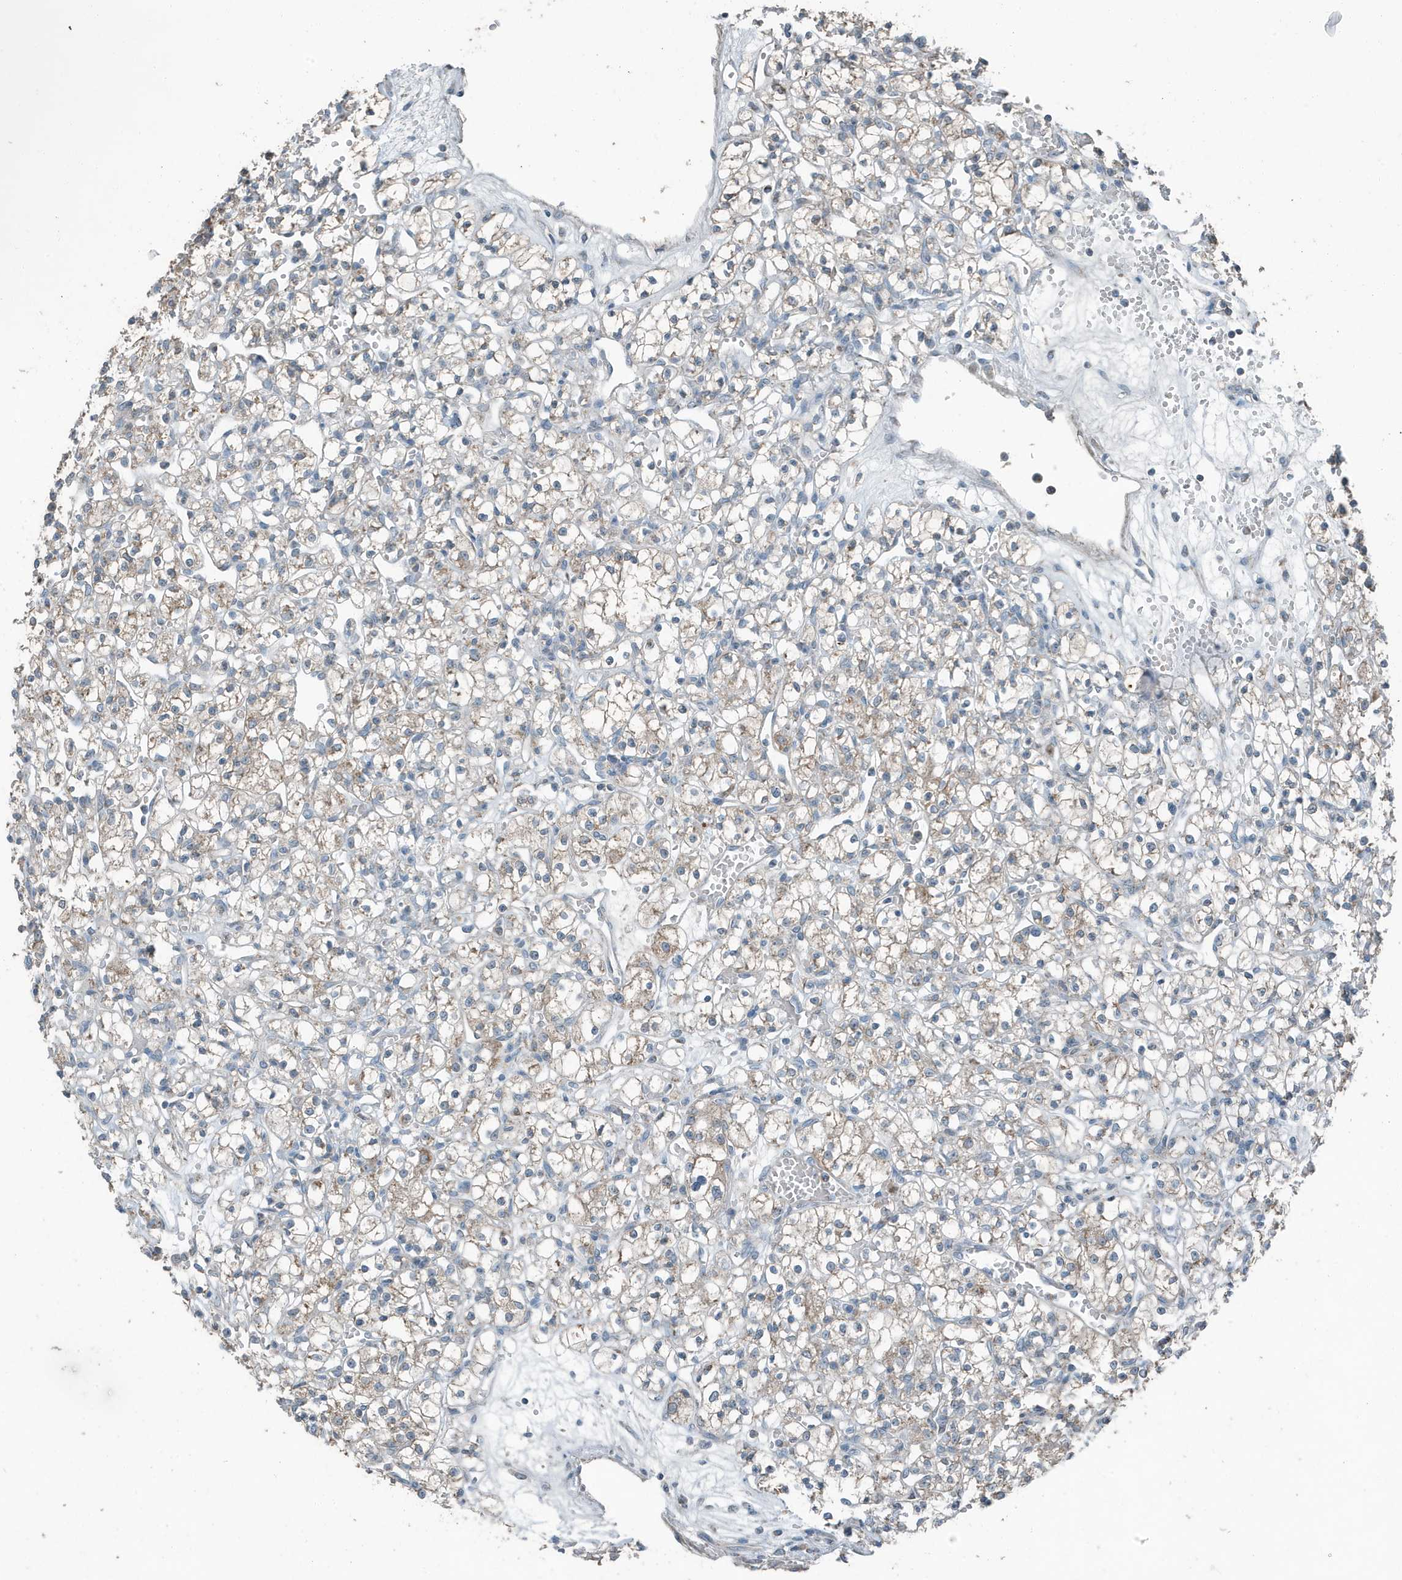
{"staining": {"intensity": "weak", "quantity": "25%-75%", "location": "cytoplasmic/membranous"}, "tissue": "renal cancer", "cell_type": "Tumor cells", "image_type": "cancer", "snomed": [{"axis": "morphology", "description": "Adenocarcinoma, NOS"}, {"axis": "topography", "description": "Kidney"}], "caption": "The image demonstrates a brown stain indicating the presence of a protein in the cytoplasmic/membranous of tumor cells in renal cancer.", "gene": "MT-CYB", "patient": {"sex": "female", "age": 59}}